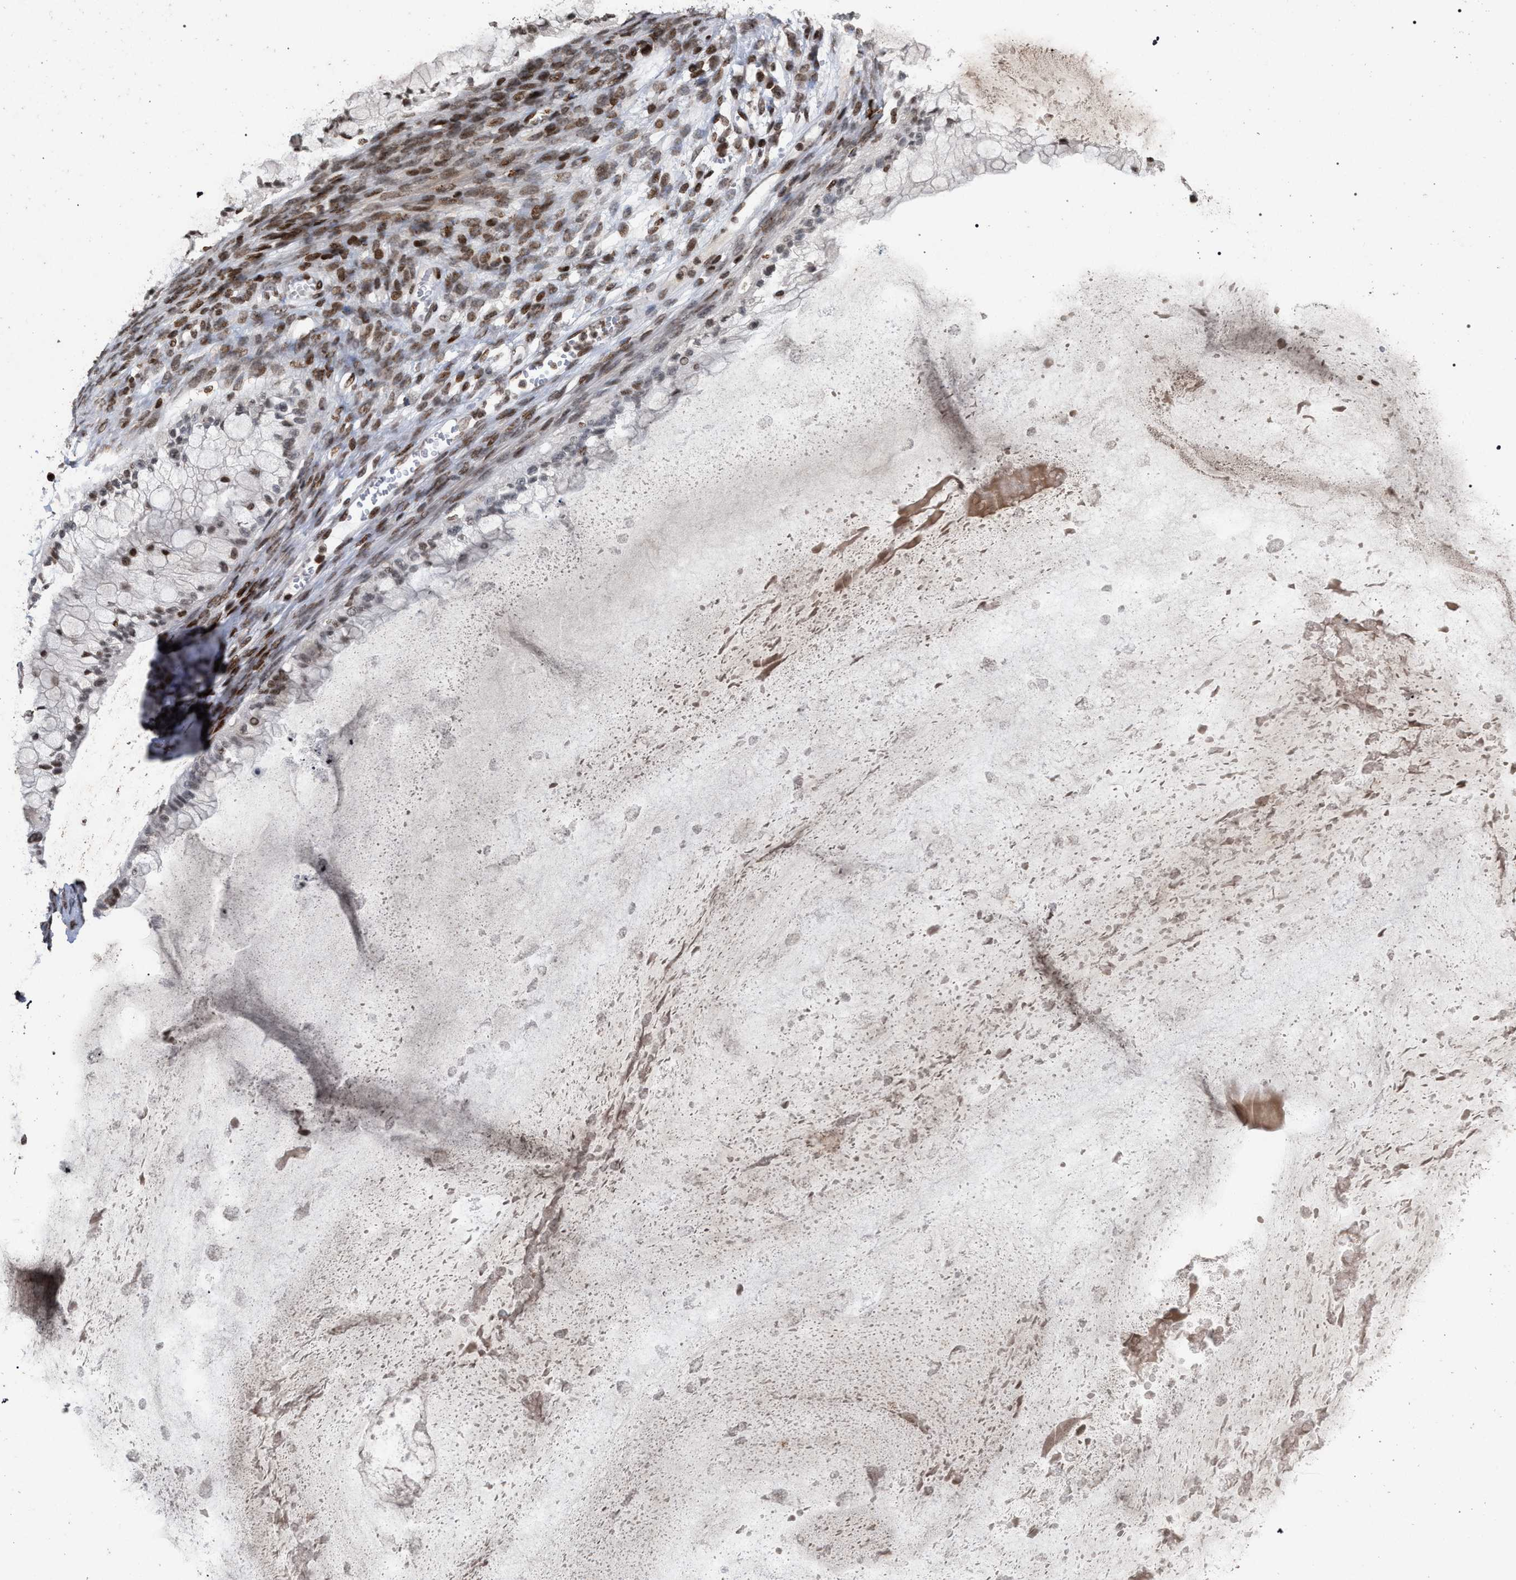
{"staining": {"intensity": "weak", "quantity": ">75%", "location": "nuclear"}, "tissue": "ovarian cancer", "cell_type": "Tumor cells", "image_type": "cancer", "snomed": [{"axis": "morphology", "description": "Cystadenocarcinoma, mucinous, NOS"}, {"axis": "topography", "description": "Ovary"}], "caption": "Ovarian mucinous cystadenocarcinoma stained with immunohistochemistry demonstrates weak nuclear expression in about >75% of tumor cells. (IHC, brightfield microscopy, high magnification).", "gene": "FOXD3", "patient": {"sex": "female", "age": 57}}